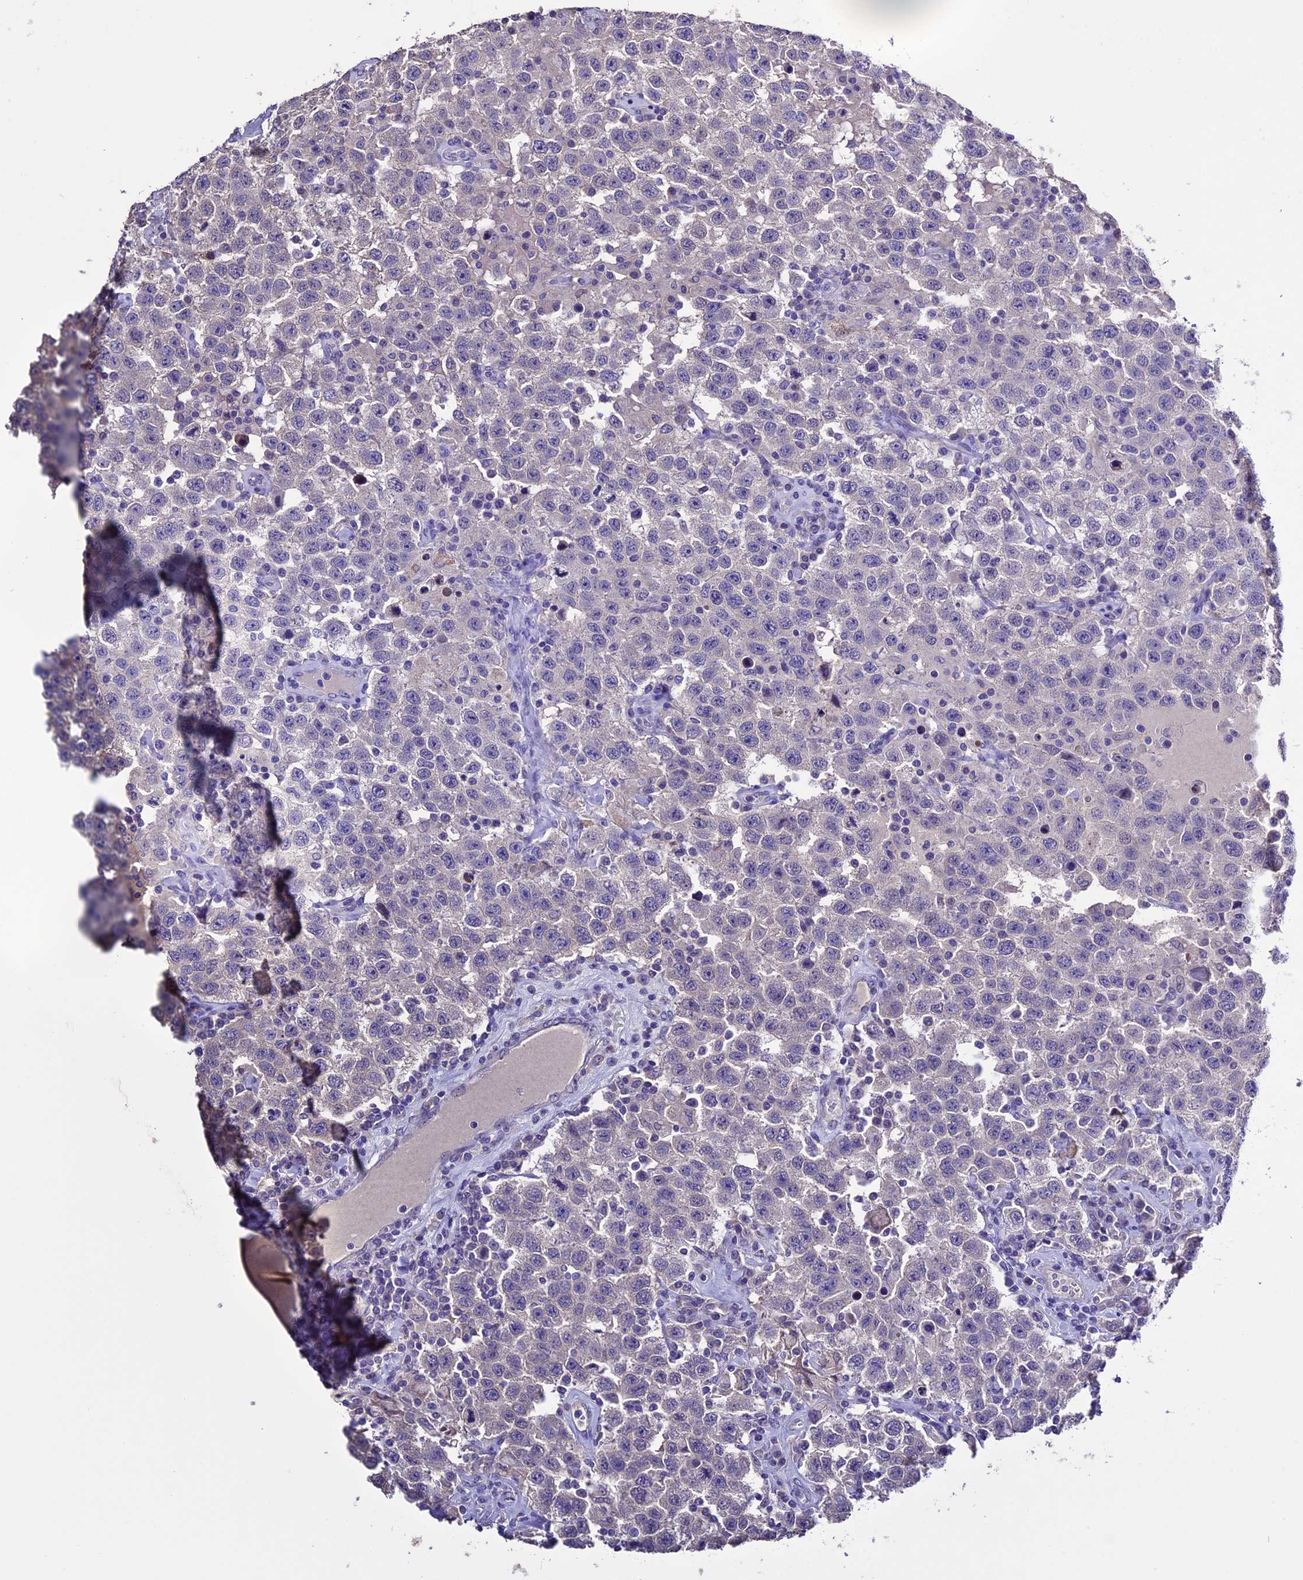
{"staining": {"intensity": "negative", "quantity": "none", "location": "none"}, "tissue": "testis cancer", "cell_type": "Tumor cells", "image_type": "cancer", "snomed": [{"axis": "morphology", "description": "Seminoma, NOS"}, {"axis": "topography", "description": "Testis"}], "caption": "Immunohistochemical staining of testis cancer shows no significant staining in tumor cells.", "gene": "DIS3L", "patient": {"sex": "male", "age": 41}}